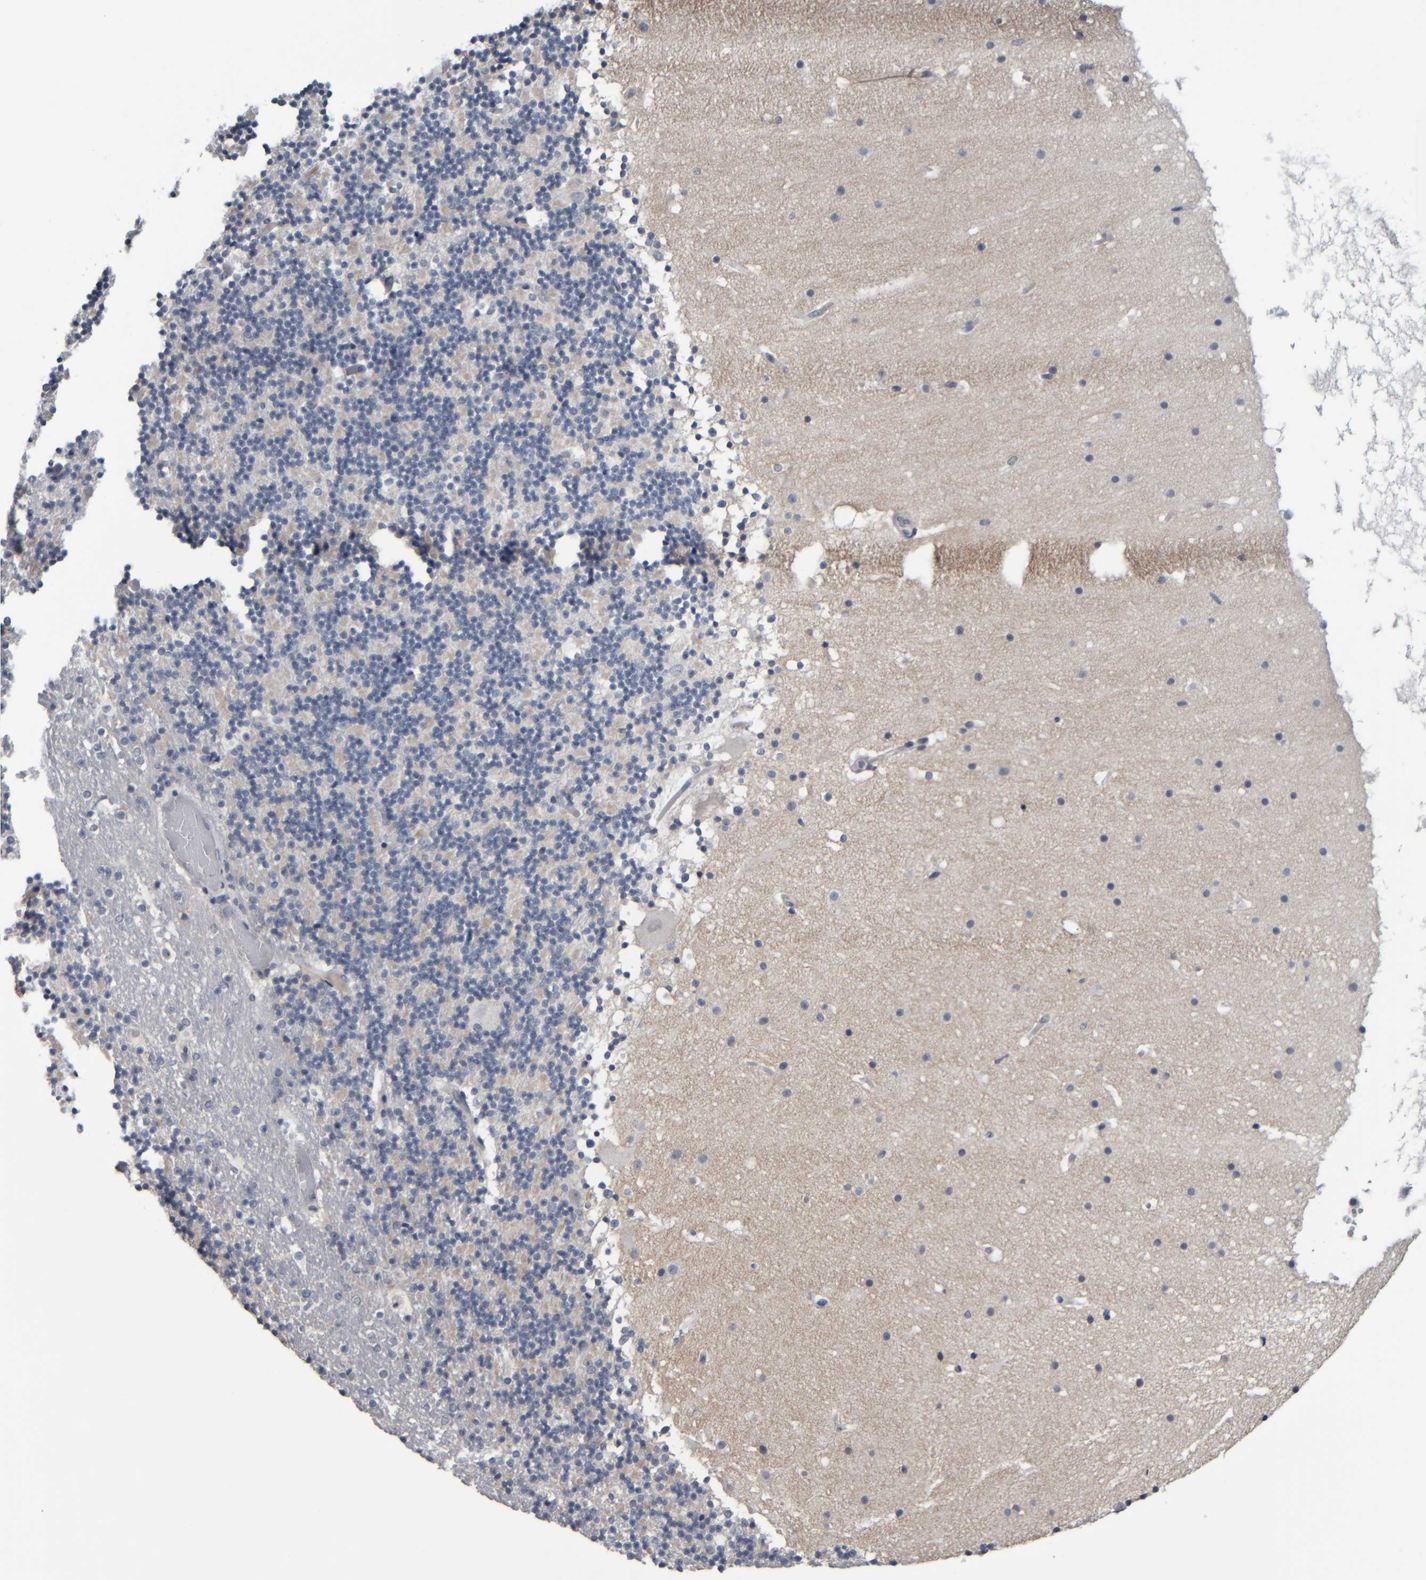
{"staining": {"intensity": "negative", "quantity": "none", "location": "none"}, "tissue": "cerebellum", "cell_type": "Cells in granular layer", "image_type": "normal", "snomed": [{"axis": "morphology", "description": "Normal tissue, NOS"}, {"axis": "topography", "description": "Cerebellum"}], "caption": "This is an immunohistochemistry (IHC) image of benign human cerebellum. There is no expression in cells in granular layer.", "gene": "COL14A1", "patient": {"sex": "male", "age": 57}}